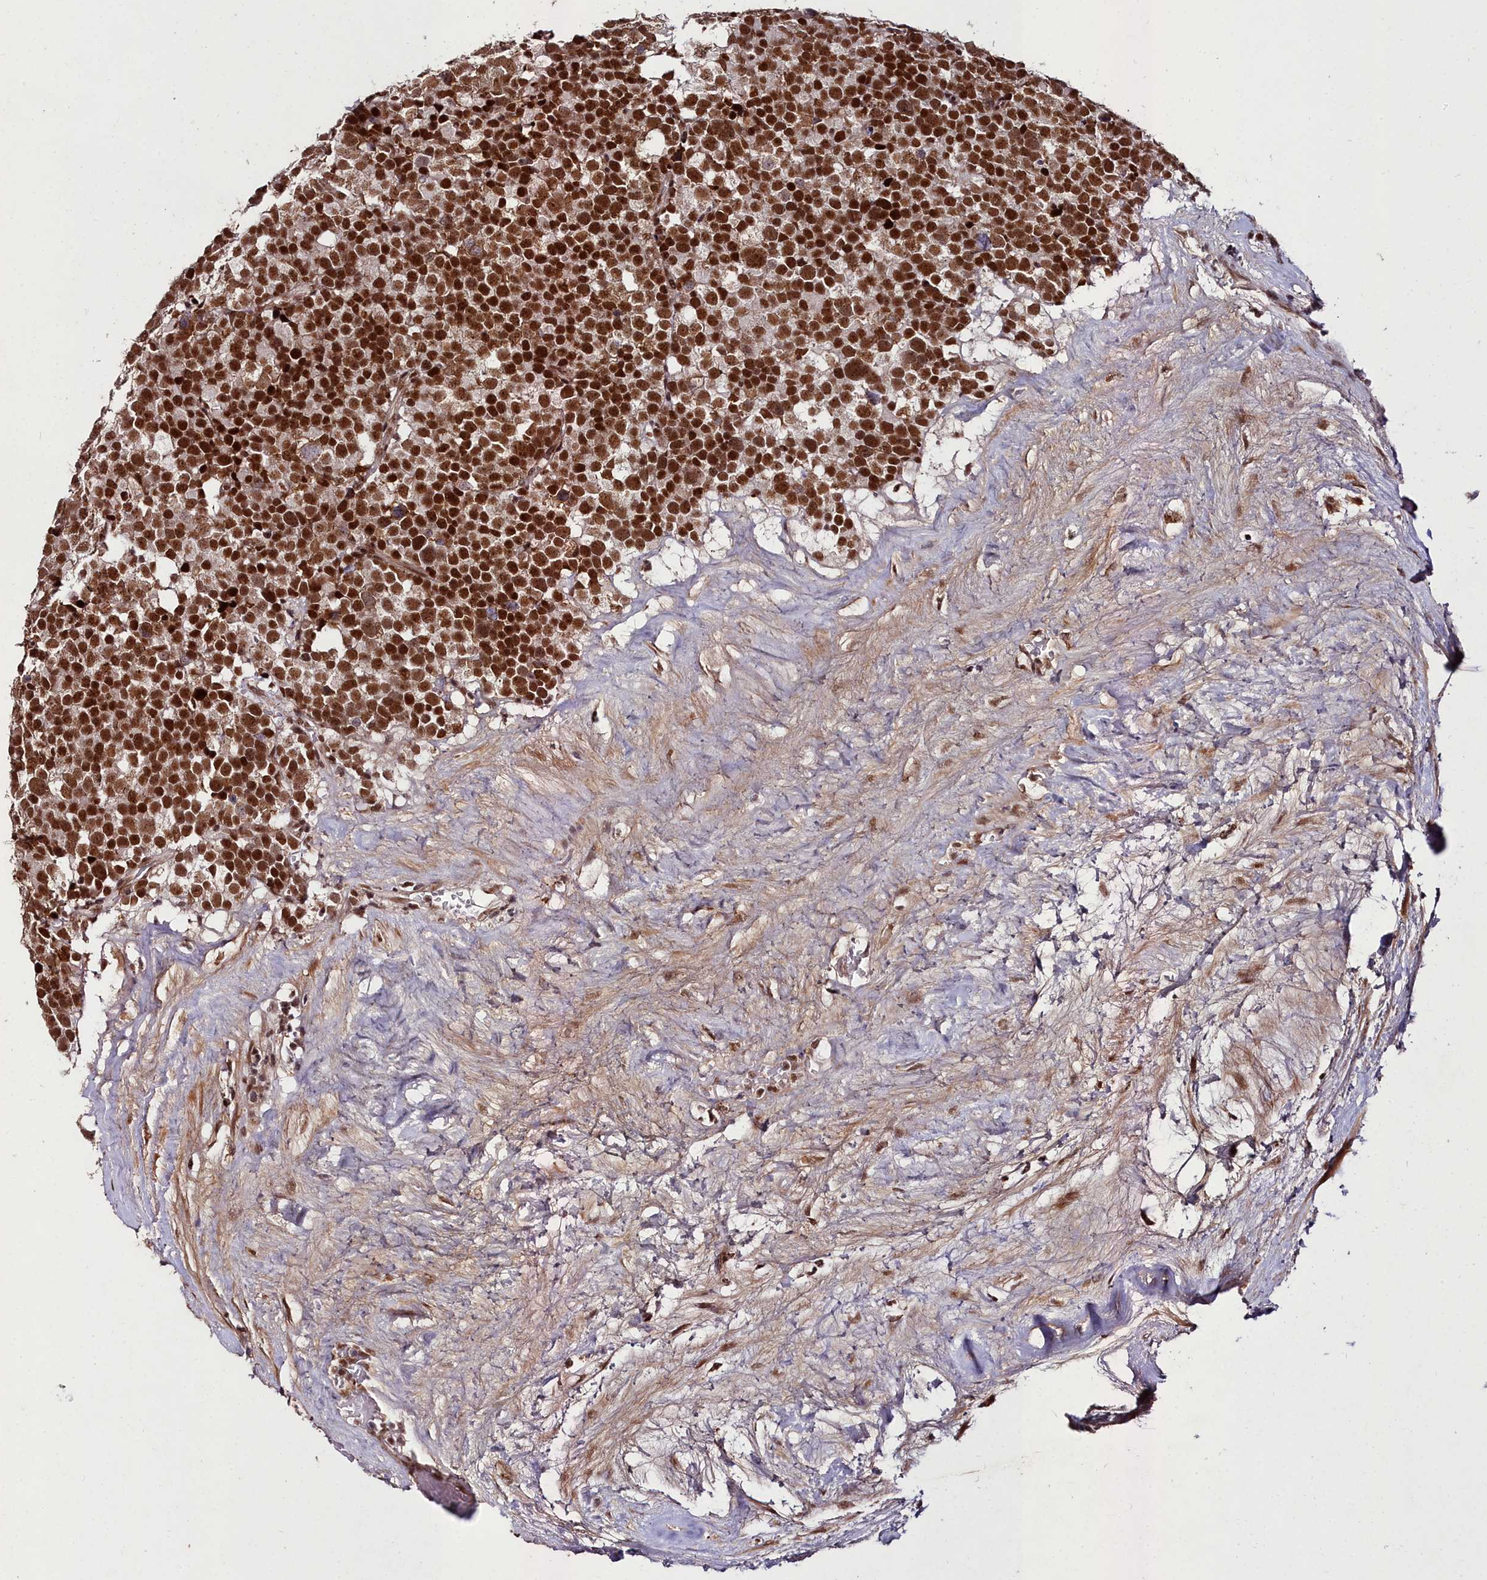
{"staining": {"intensity": "strong", "quantity": ">75%", "location": "nuclear"}, "tissue": "testis cancer", "cell_type": "Tumor cells", "image_type": "cancer", "snomed": [{"axis": "morphology", "description": "Seminoma, NOS"}, {"axis": "topography", "description": "Testis"}], "caption": "Testis cancer (seminoma) stained with immunohistochemistry displays strong nuclear expression in about >75% of tumor cells.", "gene": "CXXC1", "patient": {"sex": "male", "age": 71}}